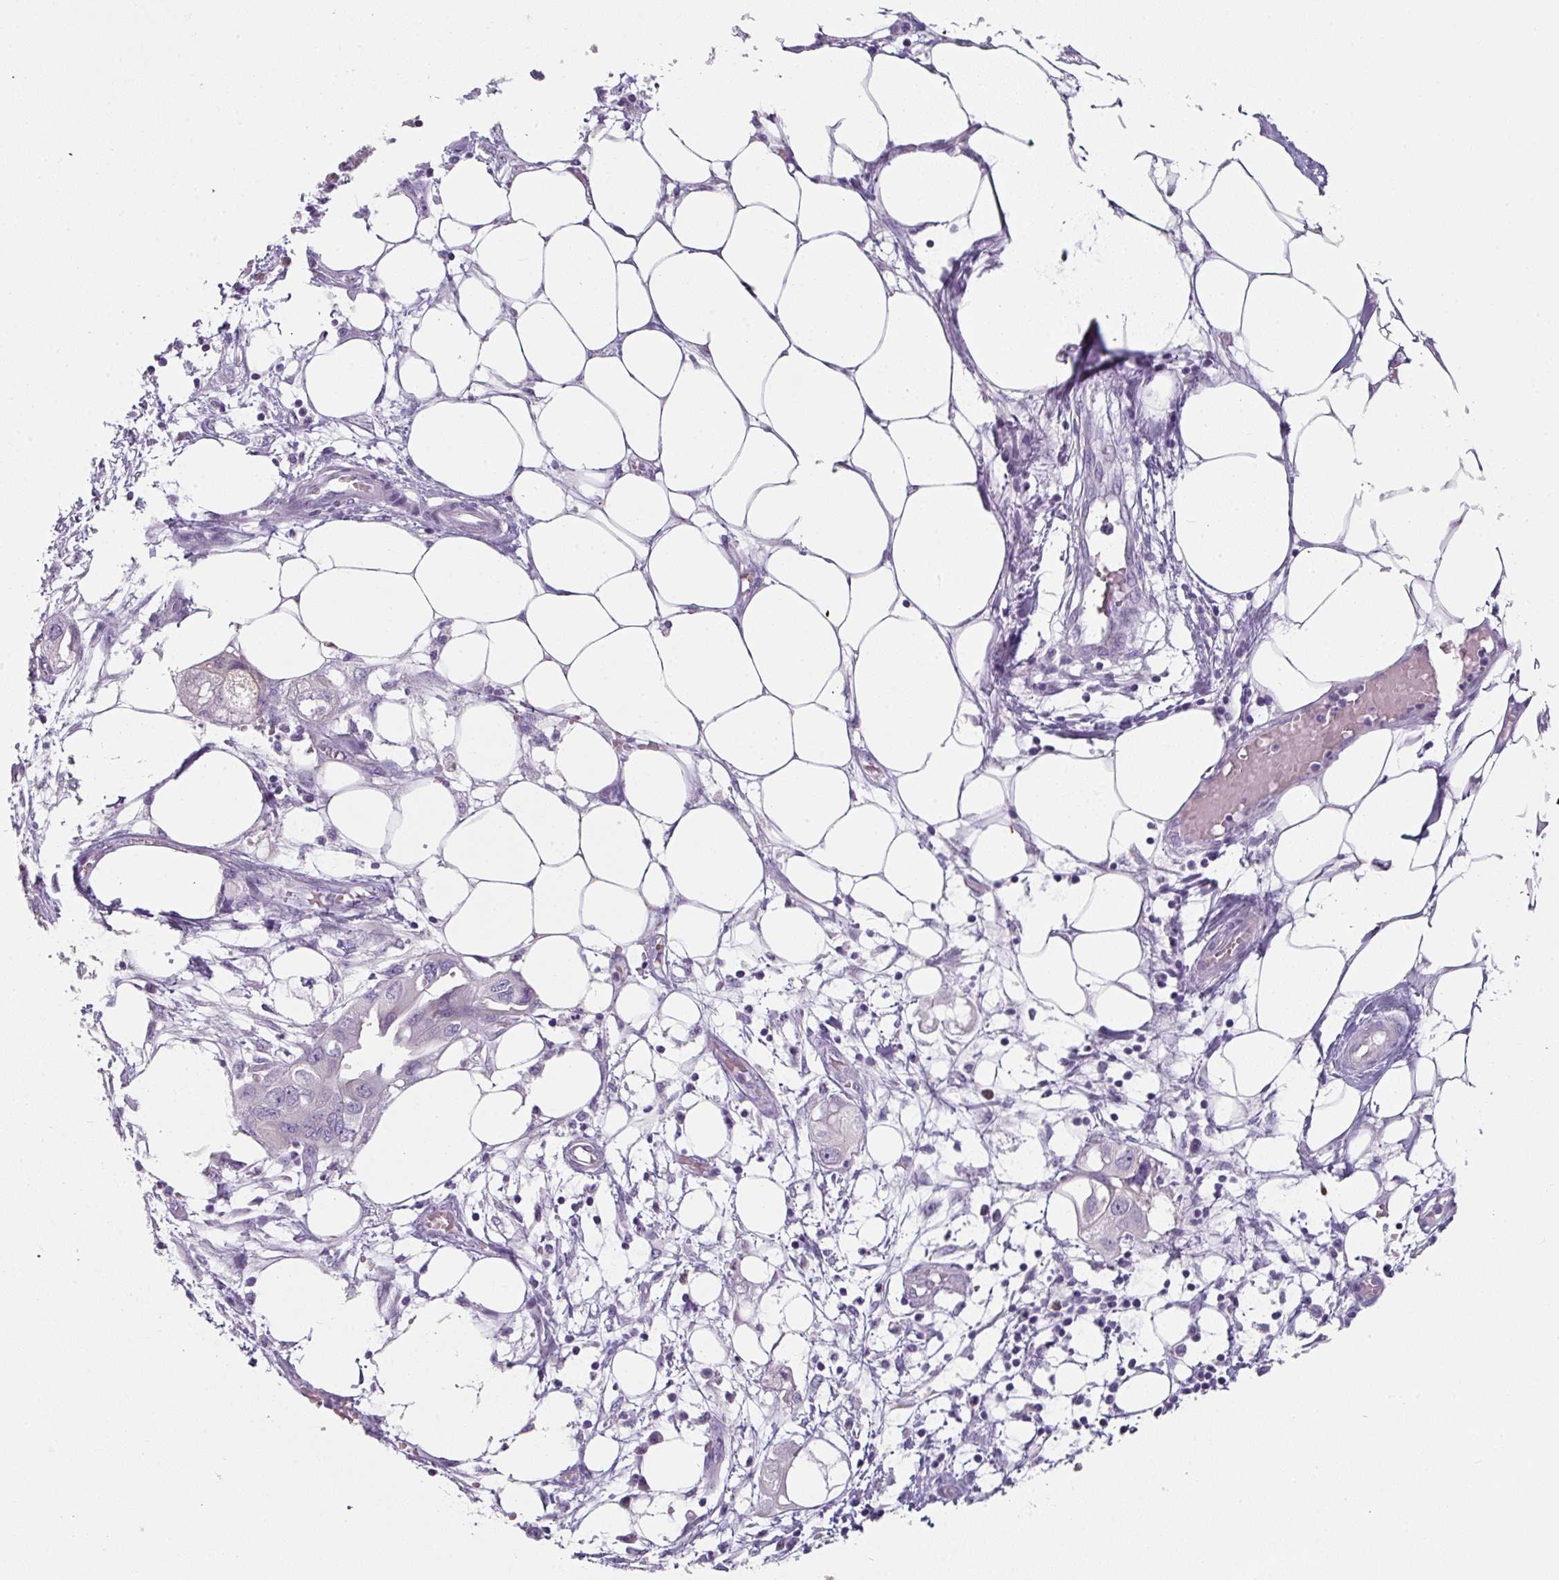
{"staining": {"intensity": "negative", "quantity": "none", "location": "none"}, "tissue": "endometrial cancer", "cell_type": "Tumor cells", "image_type": "cancer", "snomed": [{"axis": "morphology", "description": "Adenocarcinoma, NOS"}, {"axis": "morphology", "description": "Adenocarcinoma, metastatic, NOS"}, {"axis": "topography", "description": "Adipose tissue"}, {"axis": "topography", "description": "Endometrium"}], "caption": "There is no significant expression in tumor cells of endometrial cancer (metastatic adenocarcinoma).", "gene": "FHAD1", "patient": {"sex": "female", "age": 67}}